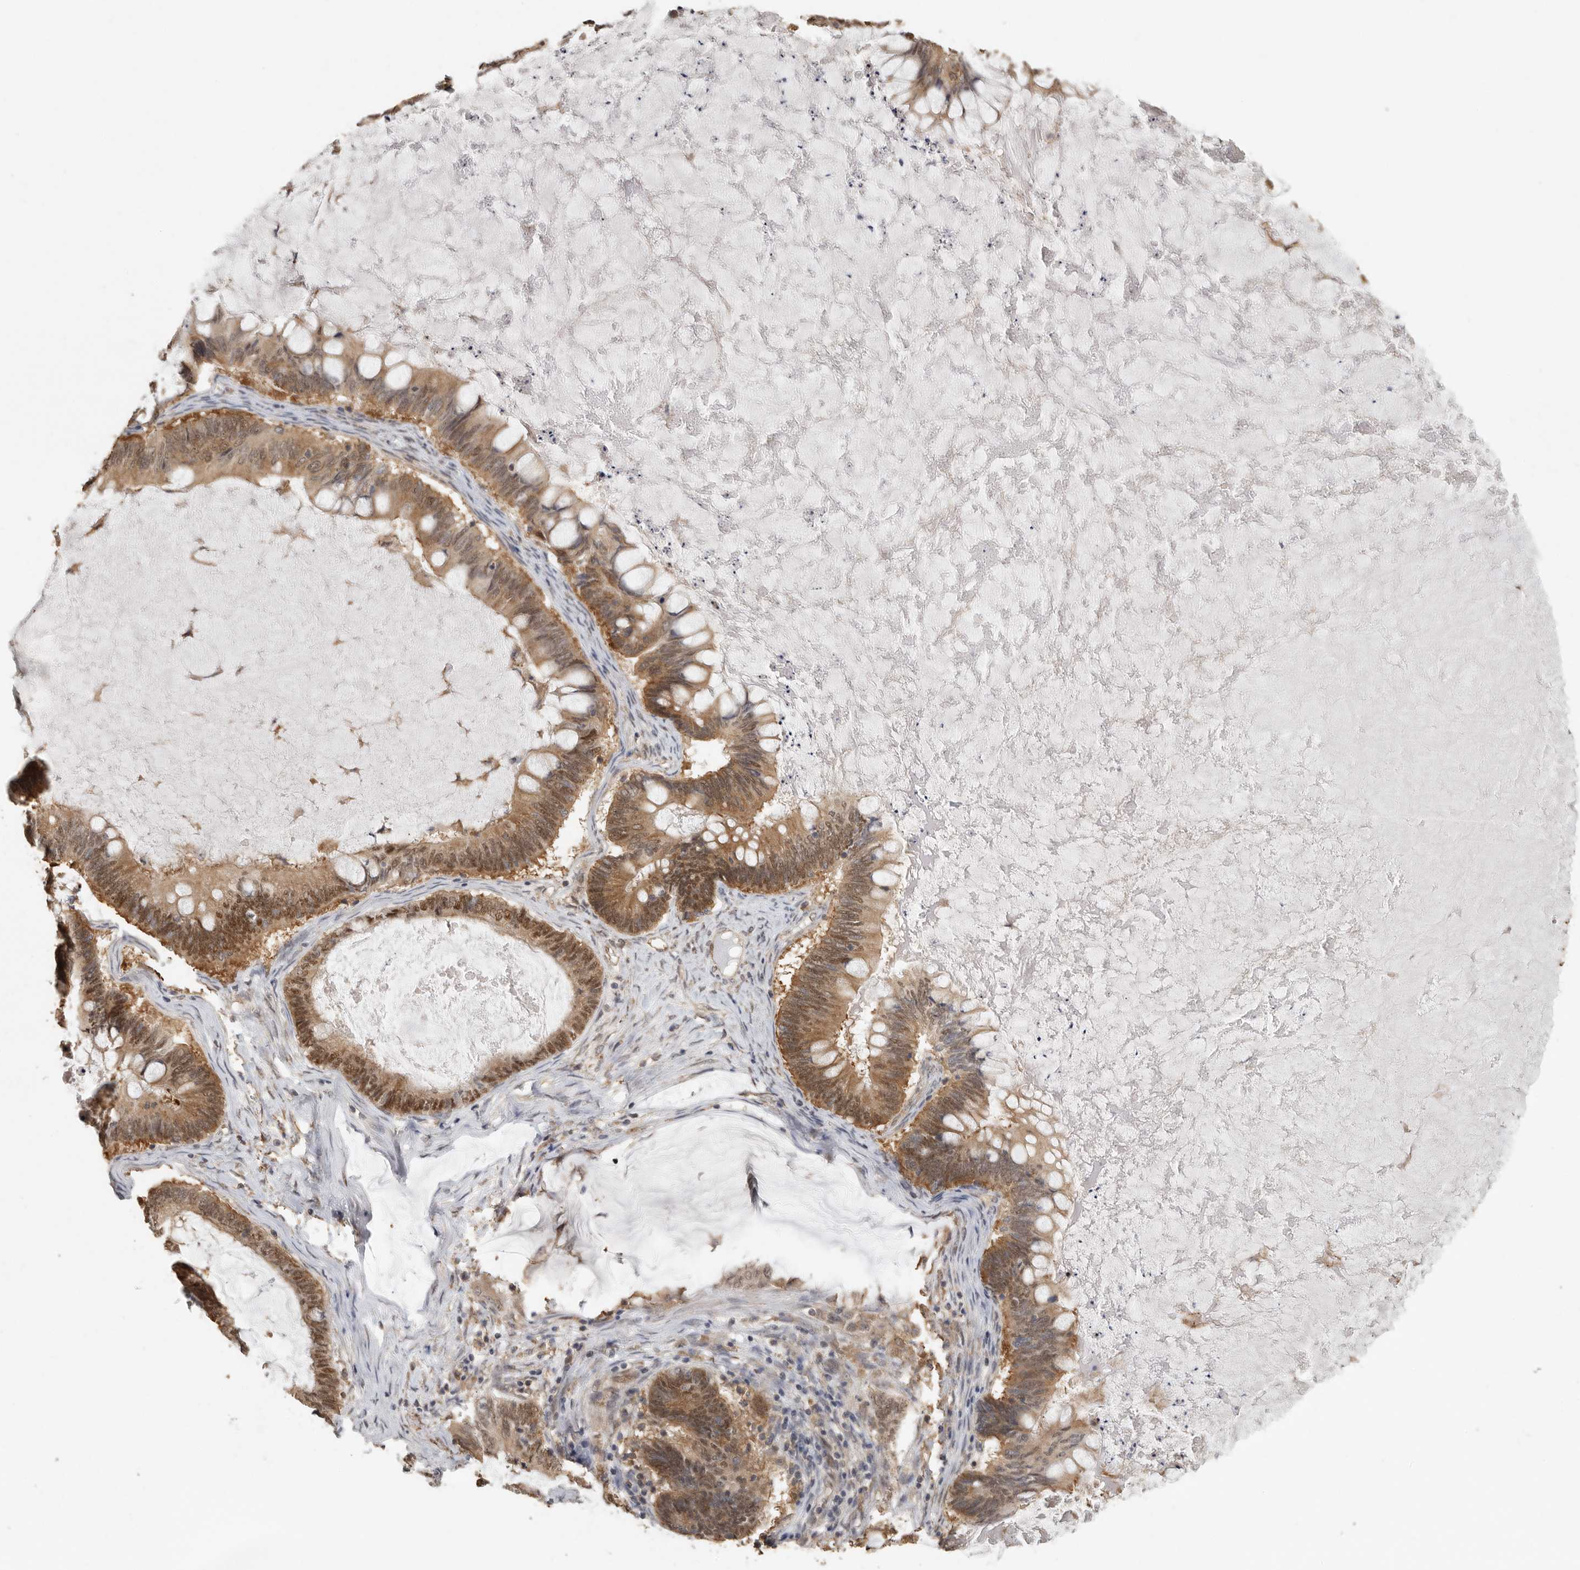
{"staining": {"intensity": "moderate", "quantity": ">75%", "location": "cytoplasmic/membranous,nuclear"}, "tissue": "ovarian cancer", "cell_type": "Tumor cells", "image_type": "cancer", "snomed": [{"axis": "morphology", "description": "Cystadenocarcinoma, mucinous, NOS"}, {"axis": "topography", "description": "Ovary"}], "caption": "Tumor cells display medium levels of moderate cytoplasmic/membranous and nuclear positivity in approximately >75% of cells in human ovarian cancer.", "gene": "CCT8", "patient": {"sex": "female", "age": 61}}